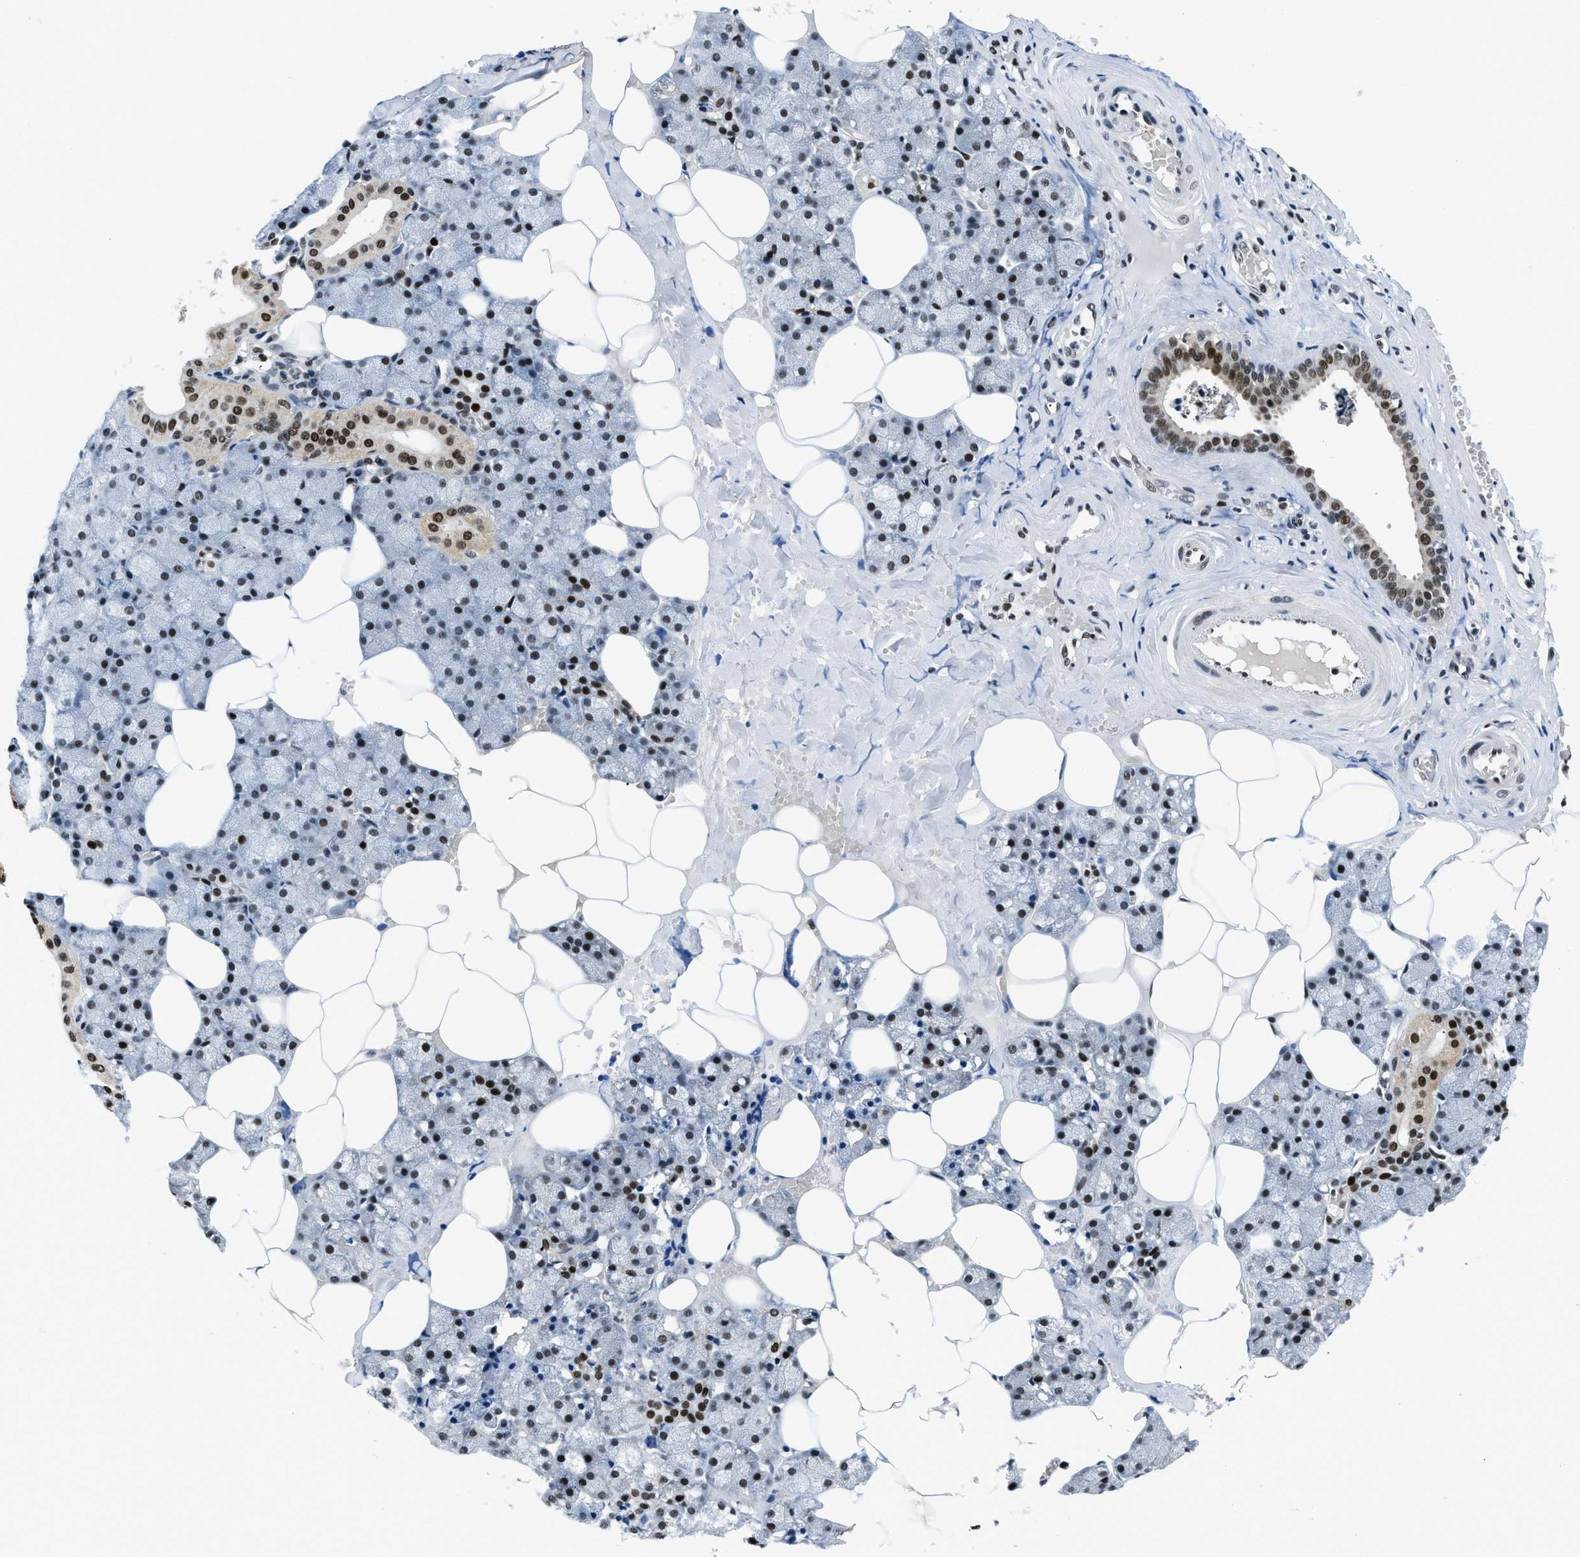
{"staining": {"intensity": "strong", "quantity": ">75%", "location": "nuclear"}, "tissue": "salivary gland", "cell_type": "Glandular cells", "image_type": "normal", "snomed": [{"axis": "morphology", "description": "Normal tissue, NOS"}, {"axis": "topography", "description": "Salivary gland"}], "caption": "Protein analysis of normal salivary gland exhibits strong nuclear positivity in approximately >75% of glandular cells. The protein is stained brown, and the nuclei are stained in blue (DAB (3,3'-diaminobenzidine) IHC with brightfield microscopy, high magnification).", "gene": "KDM3B", "patient": {"sex": "male", "age": 62}}